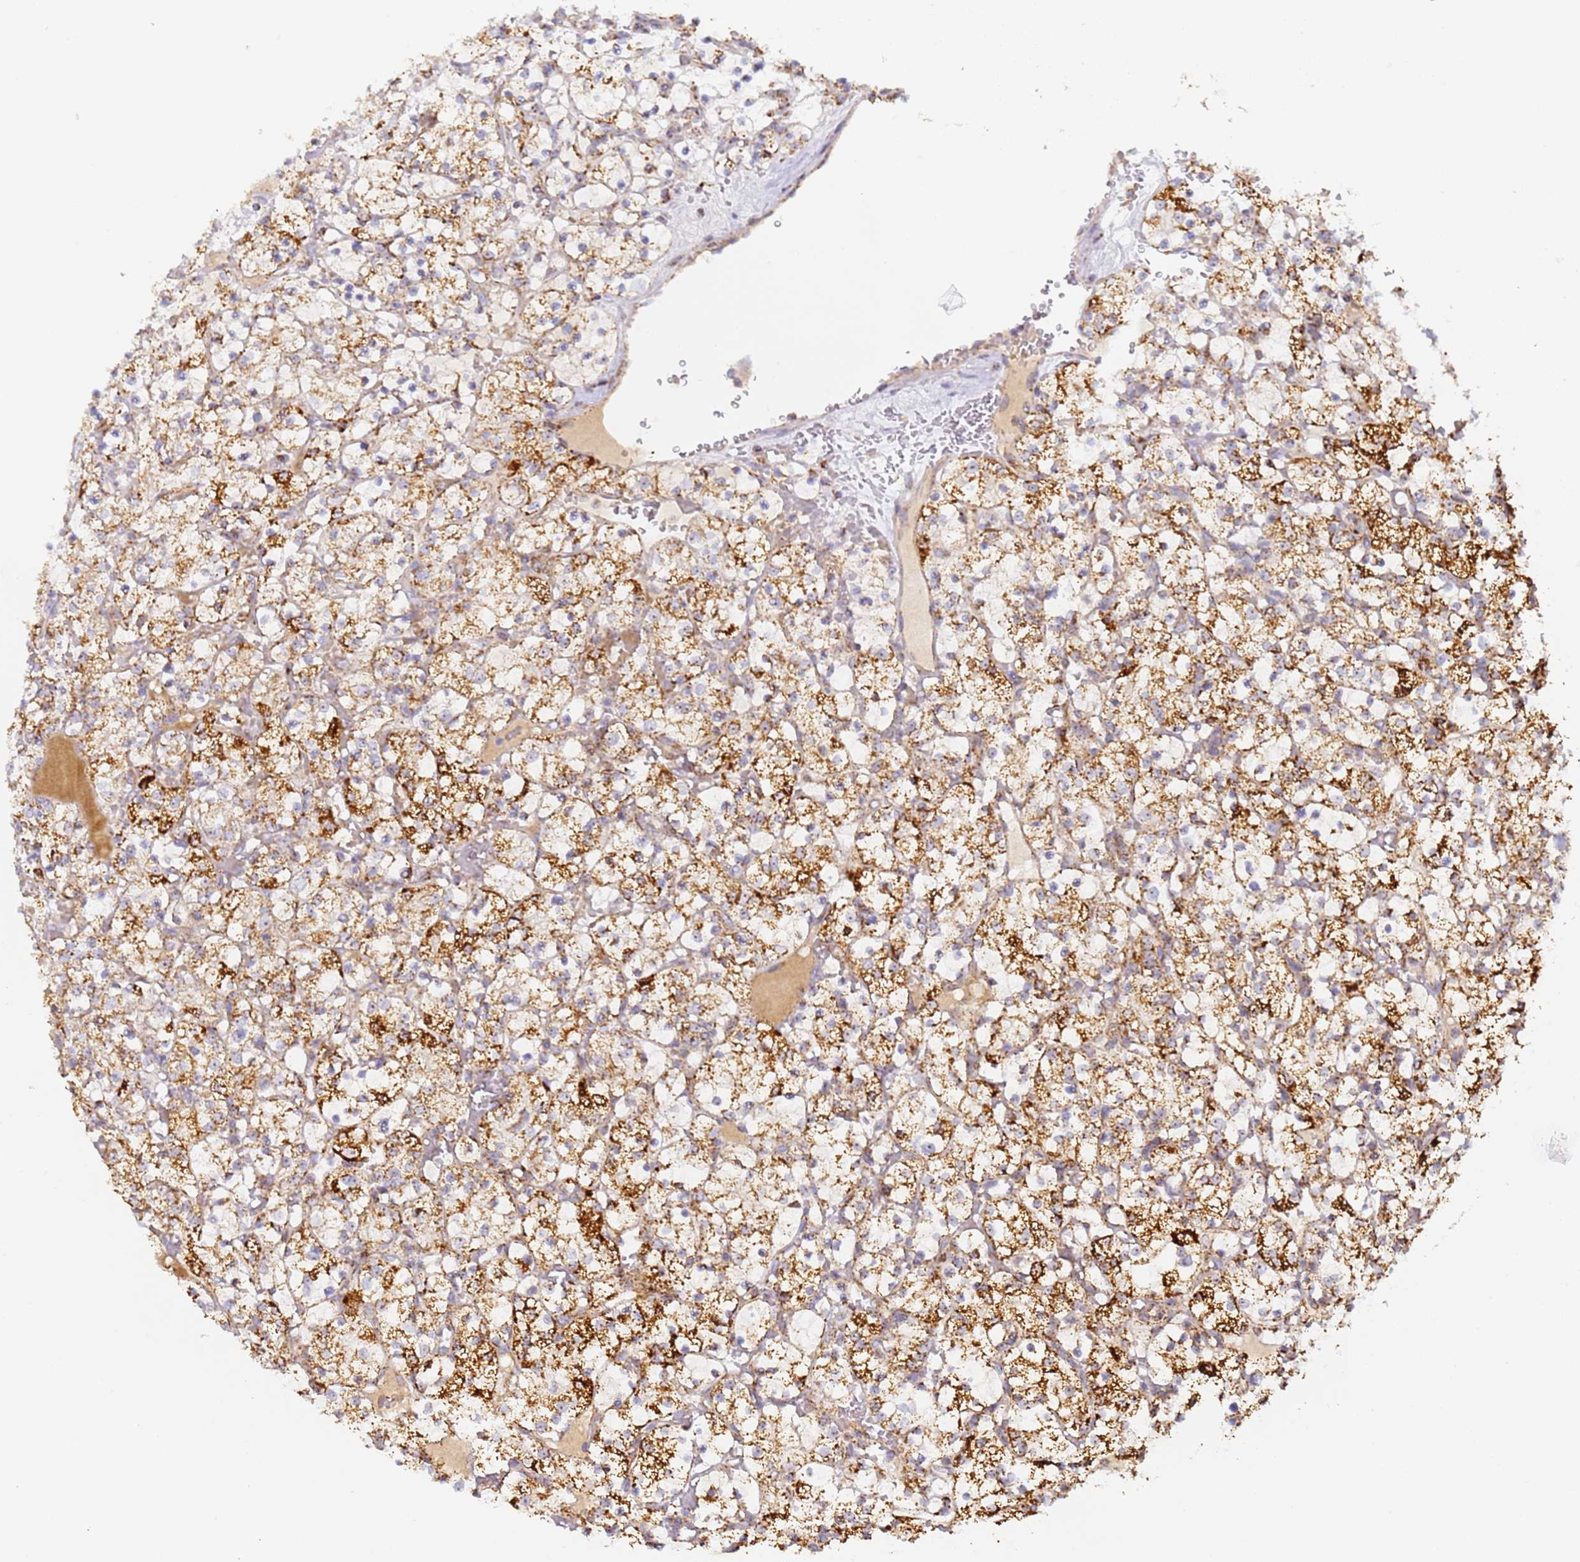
{"staining": {"intensity": "moderate", "quantity": ">75%", "location": "cytoplasmic/membranous"}, "tissue": "renal cancer", "cell_type": "Tumor cells", "image_type": "cancer", "snomed": [{"axis": "morphology", "description": "Adenocarcinoma, NOS"}, {"axis": "topography", "description": "Kidney"}], "caption": "Human adenocarcinoma (renal) stained for a protein (brown) demonstrates moderate cytoplasmic/membranous positive expression in about >75% of tumor cells.", "gene": "FRG2C", "patient": {"sex": "female", "age": 69}}